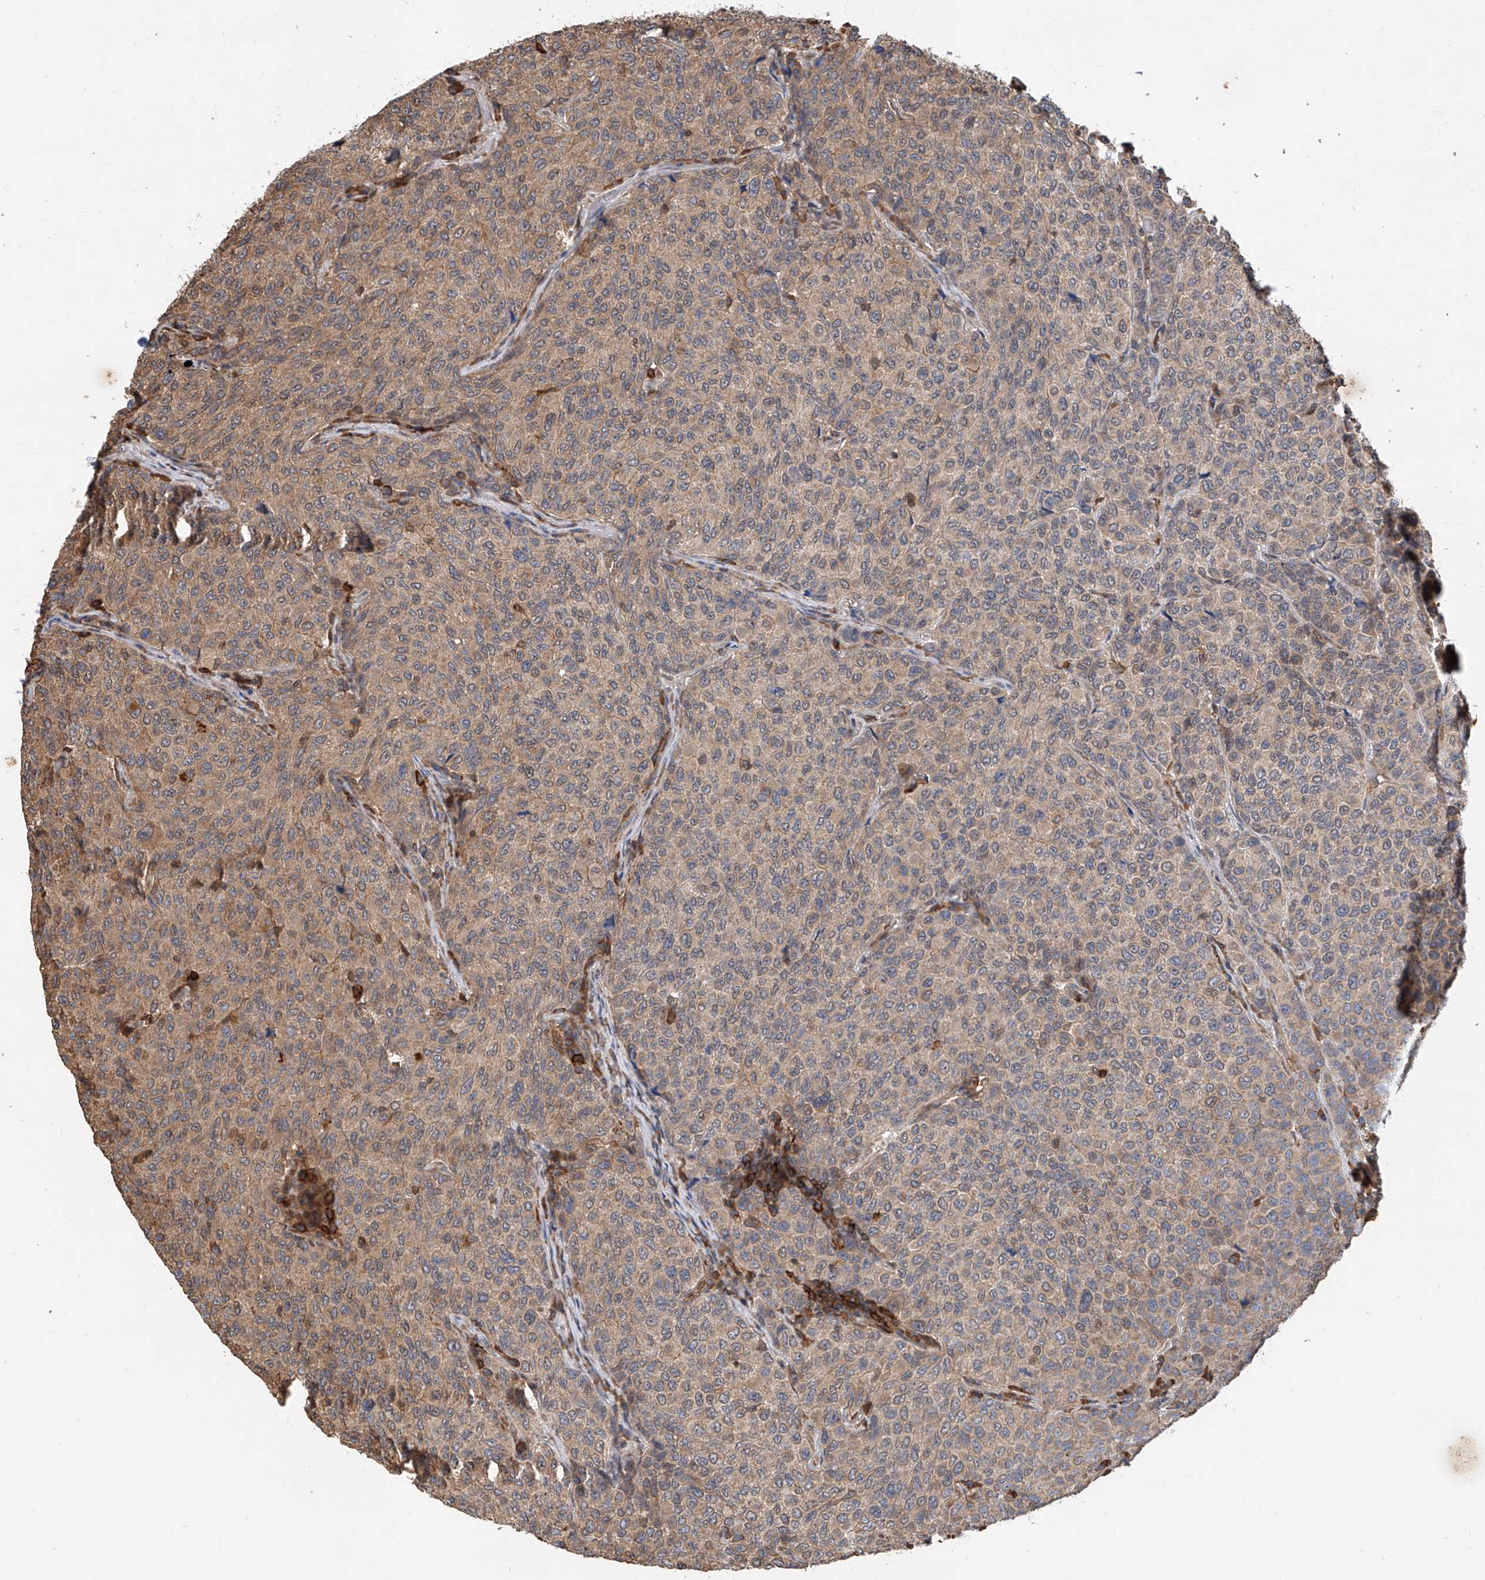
{"staining": {"intensity": "weak", "quantity": ">75%", "location": "cytoplasmic/membranous"}, "tissue": "breast cancer", "cell_type": "Tumor cells", "image_type": "cancer", "snomed": [{"axis": "morphology", "description": "Duct carcinoma"}, {"axis": "topography", "description": "Breast"}], "caption": "Immunohistochemical staining of intraductal carcinoma (breast) displays low levels of weak cytoplasmic/membranous protein positivity in approximately >75% of tumor cells.", "gene": "RILPL2", "patient": {"sex": "female", "age": 55}}